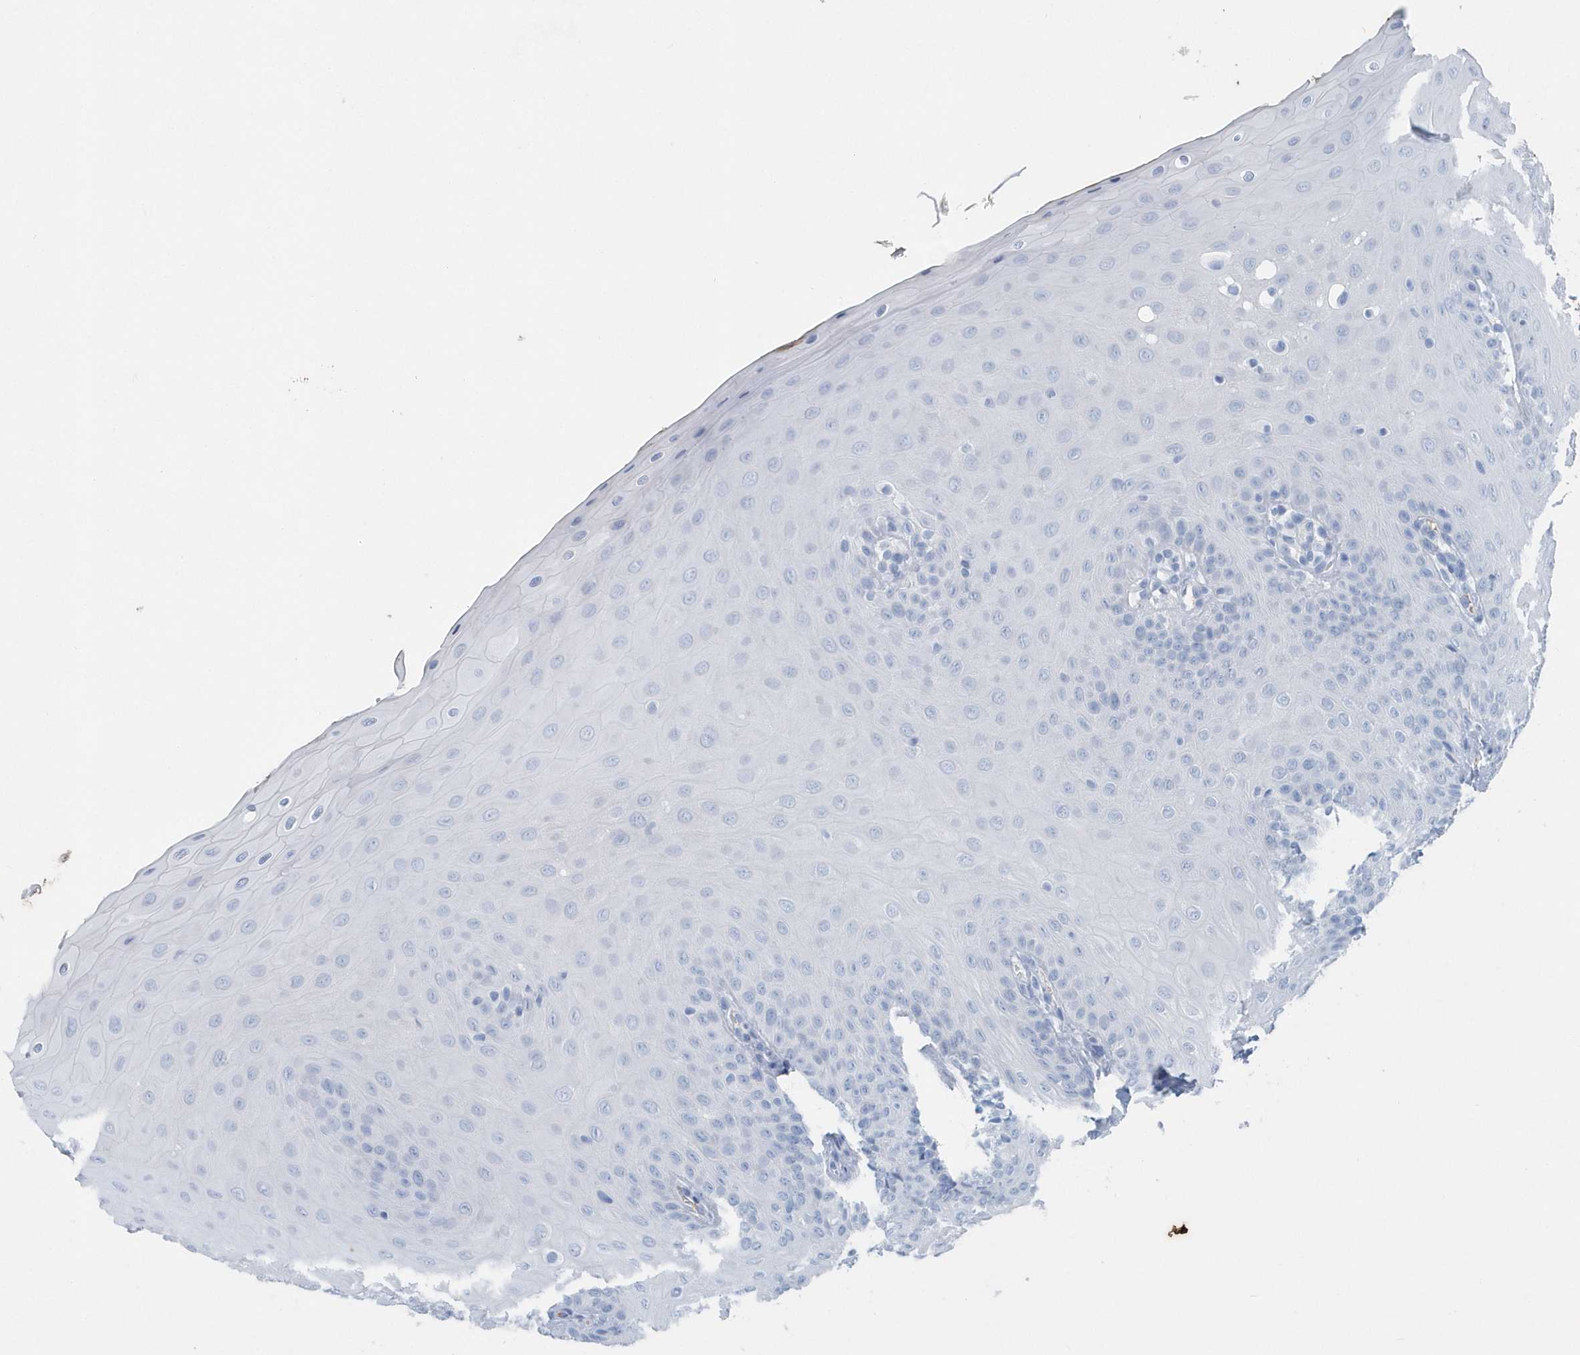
{"staining": {"intensity": "negative", "quantity": "none", "location": "none"}, "tissue": "oral mucosa", "cell_type": "Squamous epithelial cells", "image_type": "normal", "snomed": [{"axis": "morphology", "description": "Normal tissue, NOS"}, {"axis": "topography", "description": "Oral tissue"}], "caption": "DAB (3,3'-diaminobenzidine) immunohistochemical staining of unremarkable human oral mucosa demonstrates no significant positivity in squamous epithelial cells.", "gene": "JCHAIN", "patient": {"sex": "female", "age": 68}}